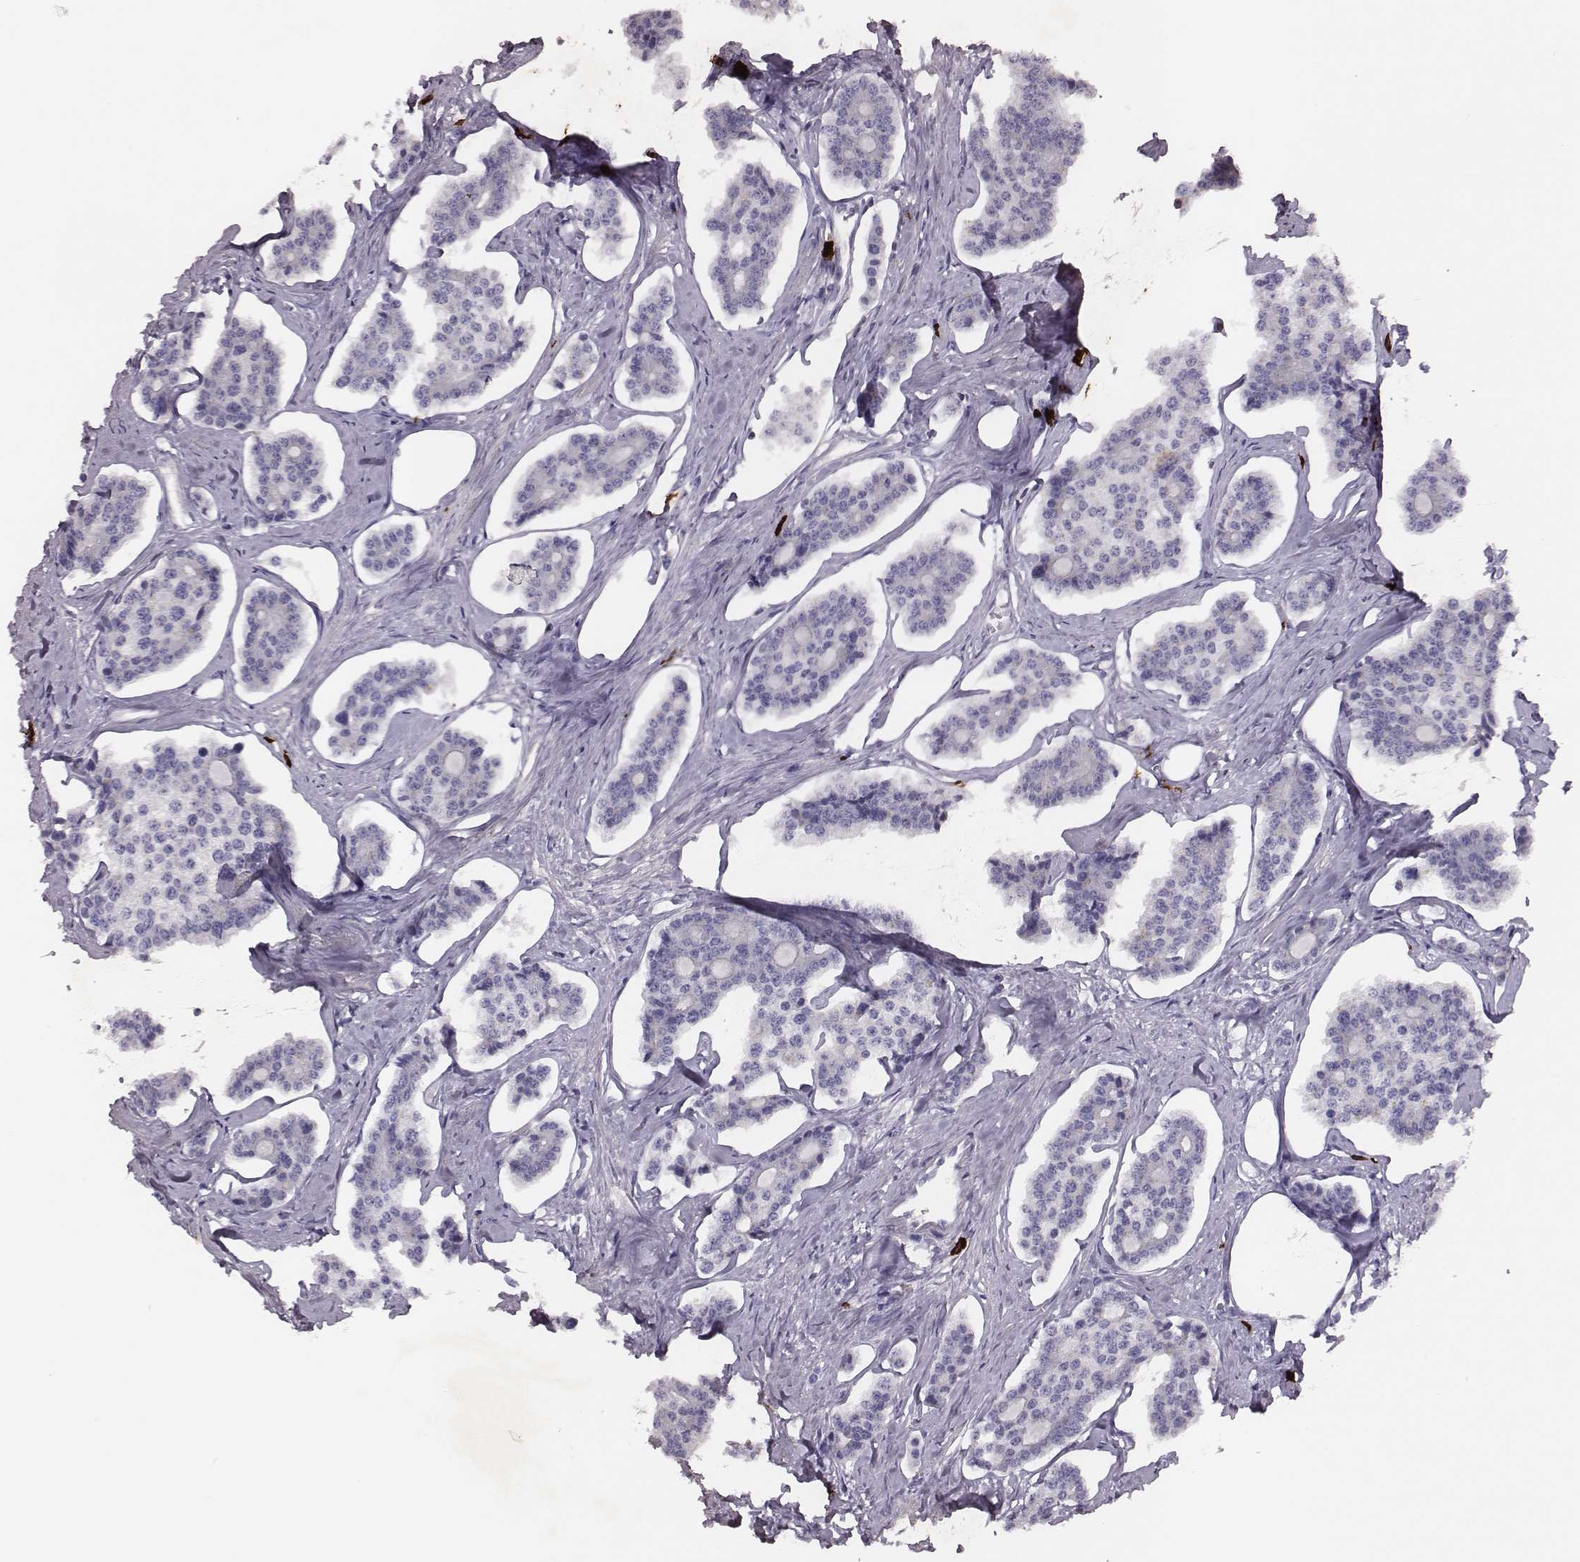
{"staining": {"intensity": "negative", "quantity": "none", "location": "none"}, "tissue": "carcinoid", "cell_type": "Tumor cells", "image_type": "cancer", "snomed": [{"axis": "morphology", "description": "Carcinoid, malignant, NOS"}, {"axis": "topography", "description": "Small intestine"}], "caption": "High power microscopy photomicrograph of an IHC histopathology image of carcinoid, revealing no significant positivity in tumor cells. (DAB immunohistochemistry, high magnification).", "gene": "P2RY10", "patient": {"sex": "female", "age": 65}}